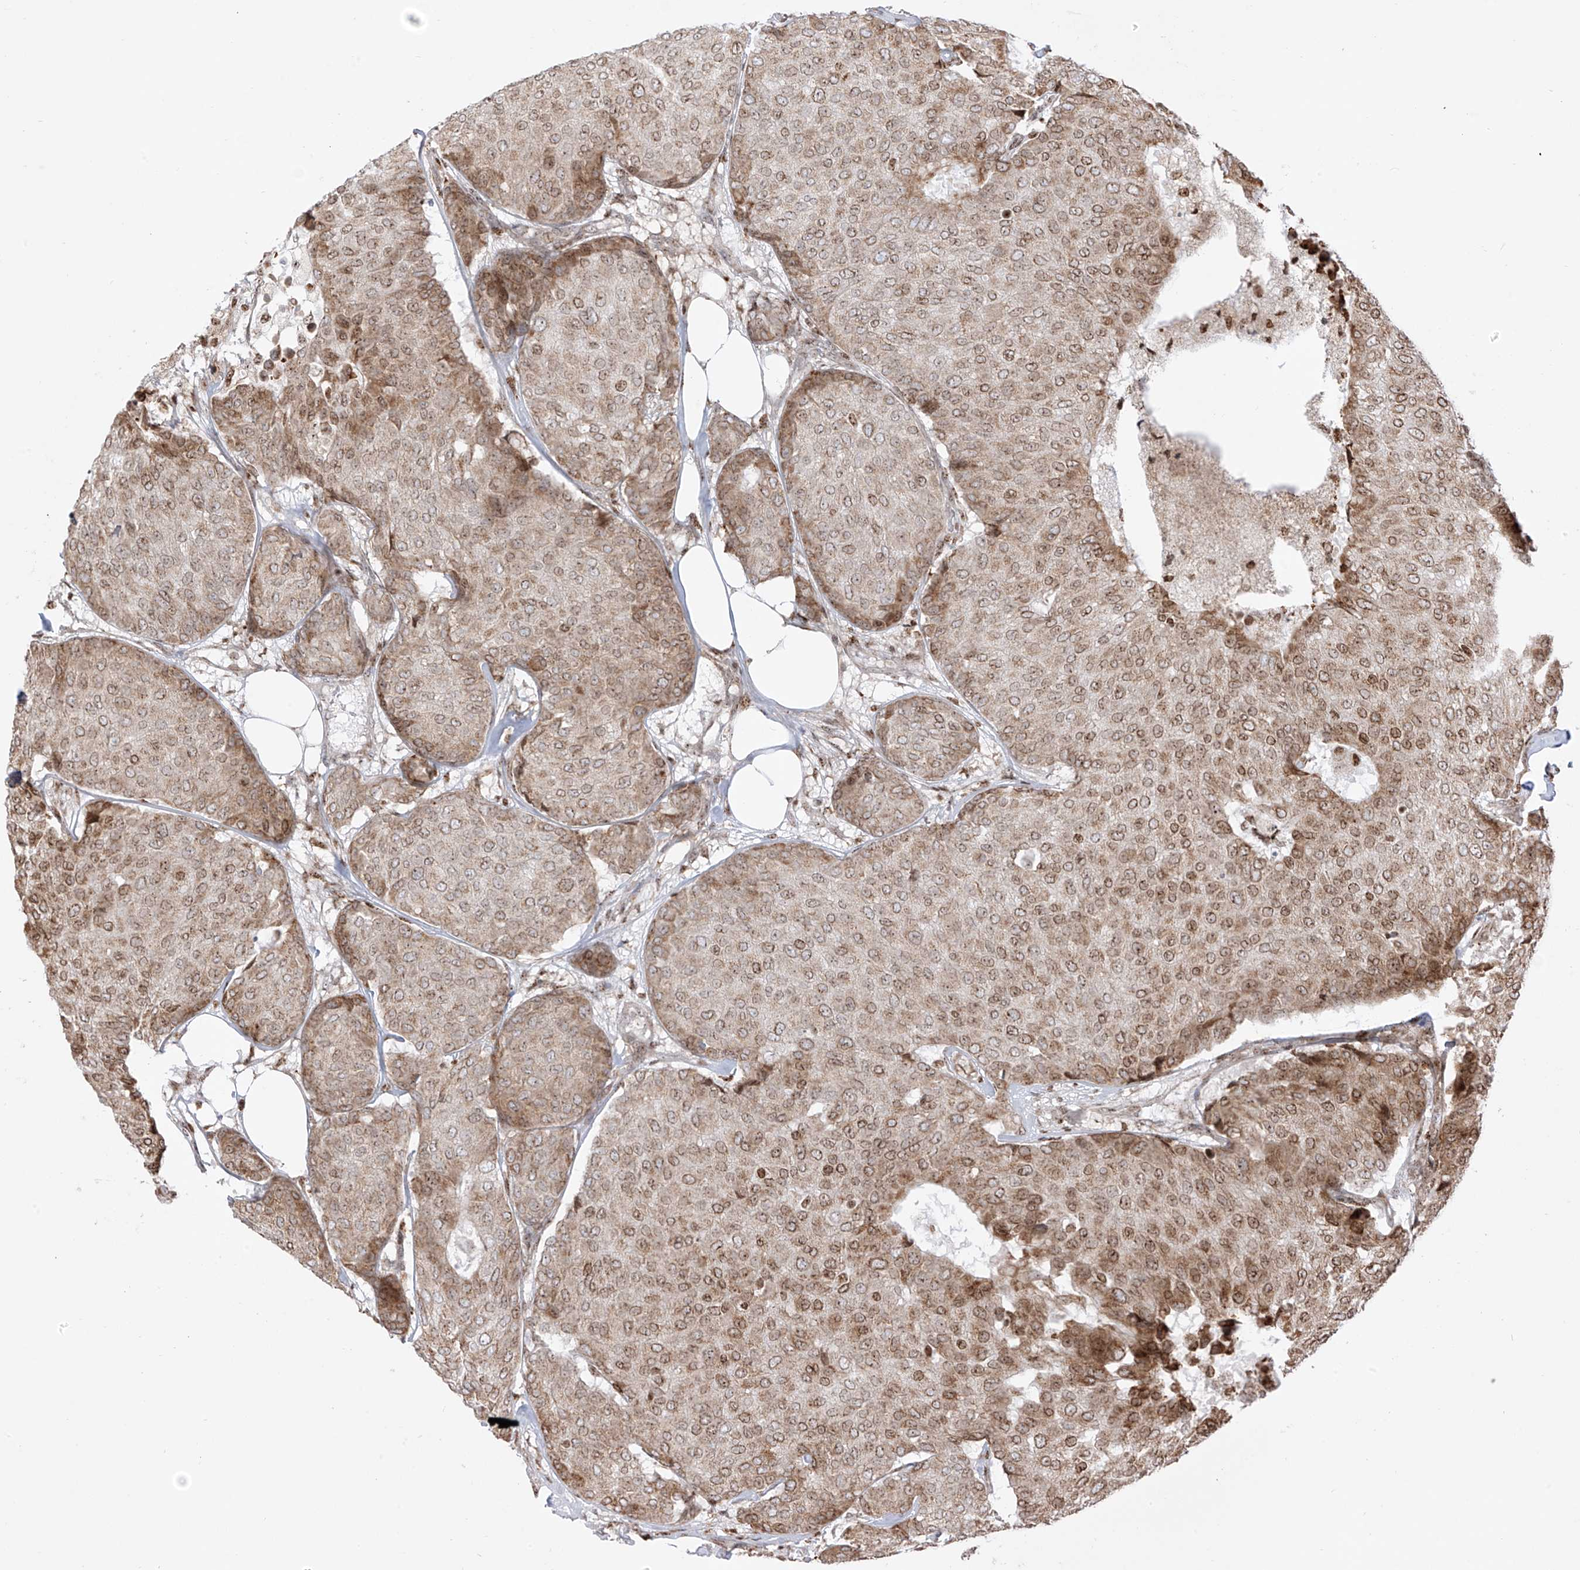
{"staining": {"intensity": "moderate", "quantity": ">75%", "location": "cytoplasmic/membranous,nuclear"}, "tissue": "breast cancer", "cell_type": "Tumor cells", "image_type": "cancer", "snomed": [{"axis": "morphology", "description": "Duct carcinoma"}, {"axis": "topography", "description": "Breast"}], "caption": "Human breast invasive ductal carcinoma stained for a protein (brown) shows moderate cytoplasmic/membranous and nuclear positive expression in about >75% of tumor cells.", "gene": "ZBTB8A", "patient": {"sex": "female", "age": 75}}